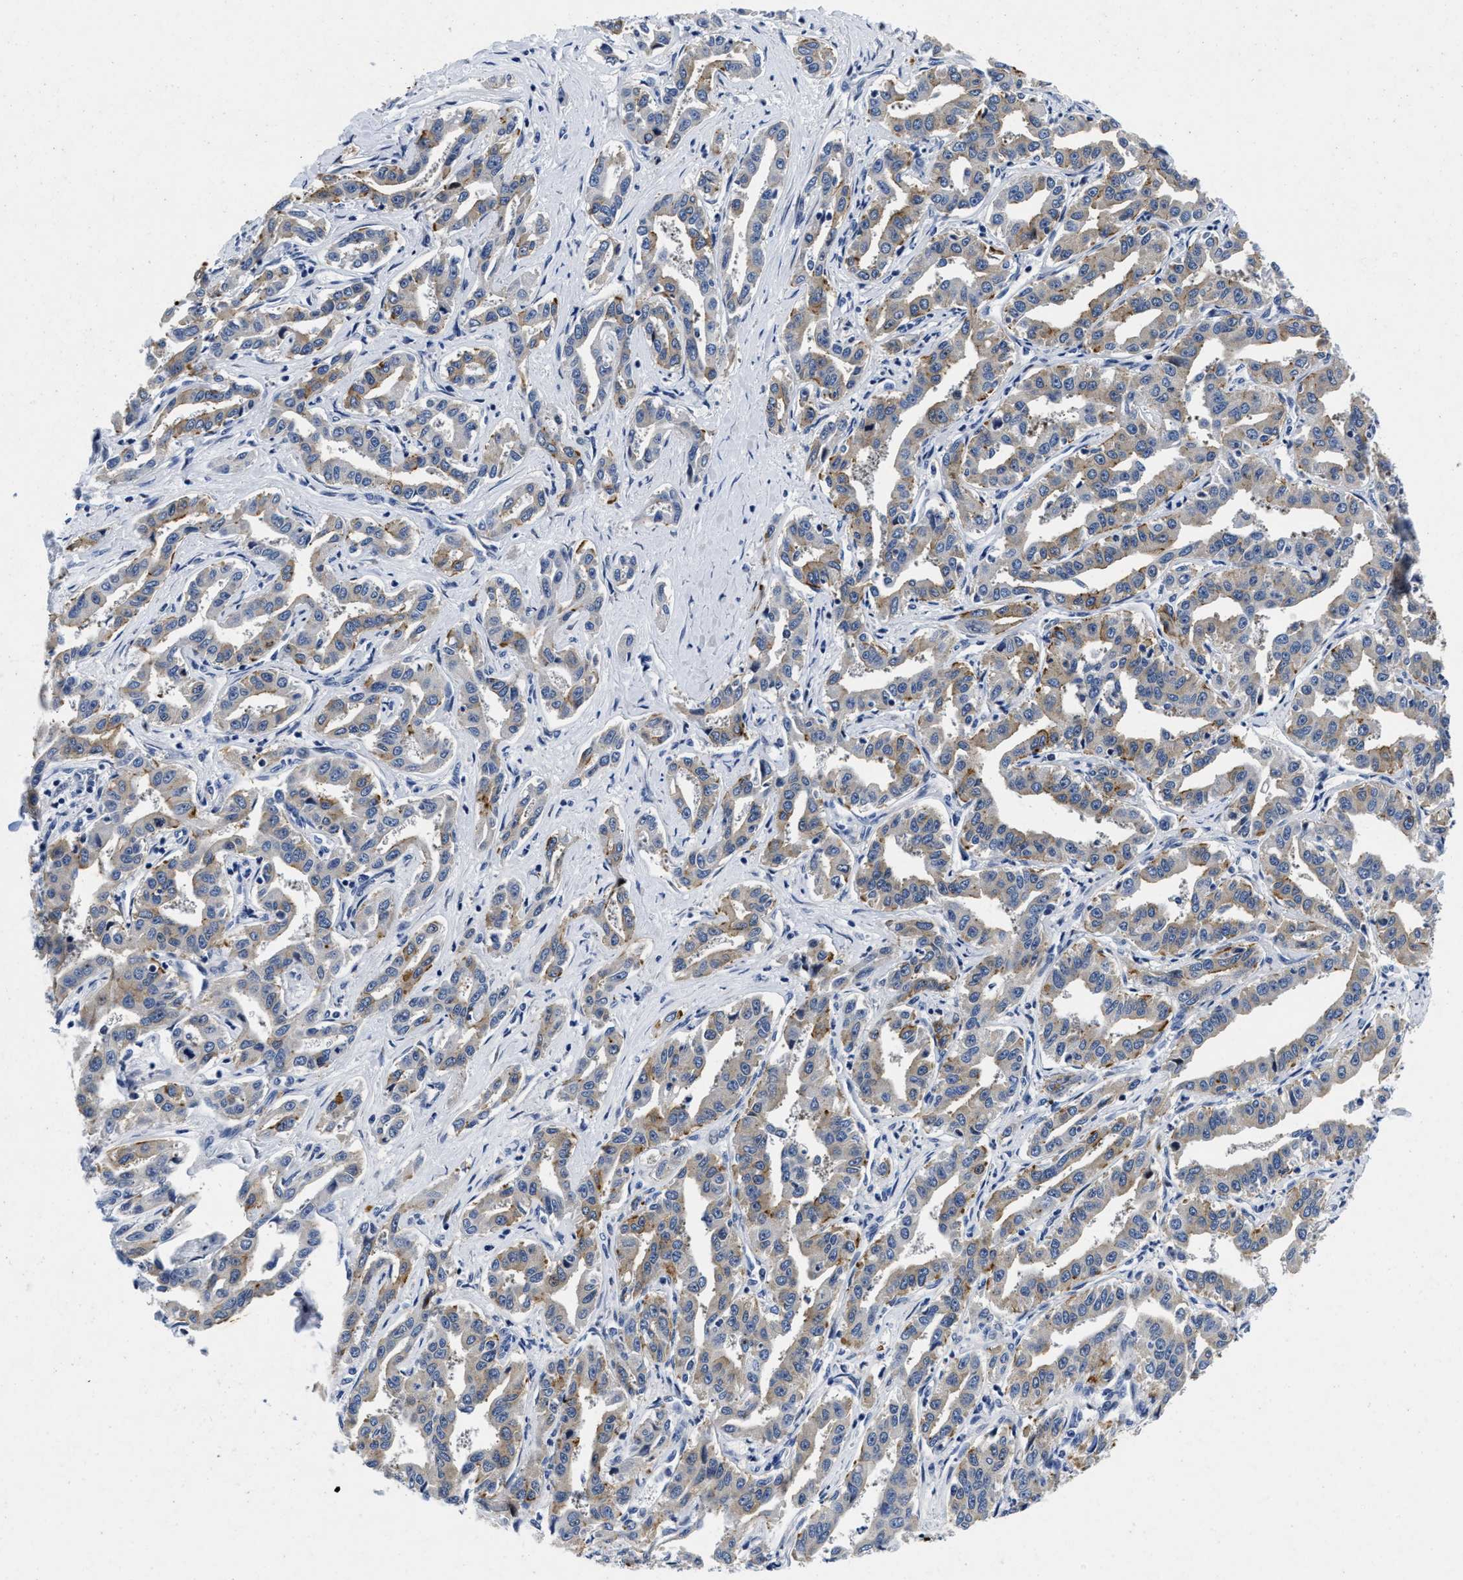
{"staining": {"intensity": "weak", "quantity": "25%-75%", "location": "cytoplasmic/membranous"}, "tissue": "liver cancer", "cell_type": "Tumor cells", "image_type": "cancer", "snomed": [{"axis": "morphology", "description": "Cholangiocarcinoma"}, {"axis": "topography", "description": "Liver"}], "caption": "This histopathology image displays immunohistochemistry (IHC) staining of liver cancer (cholangiocarcinoma), with low weak cytoplasmic/membranous positivity in approximately 25%-75% of tumor cells.", "gene": "LAD1", "patient": {"sex": "male", "age": 59}}